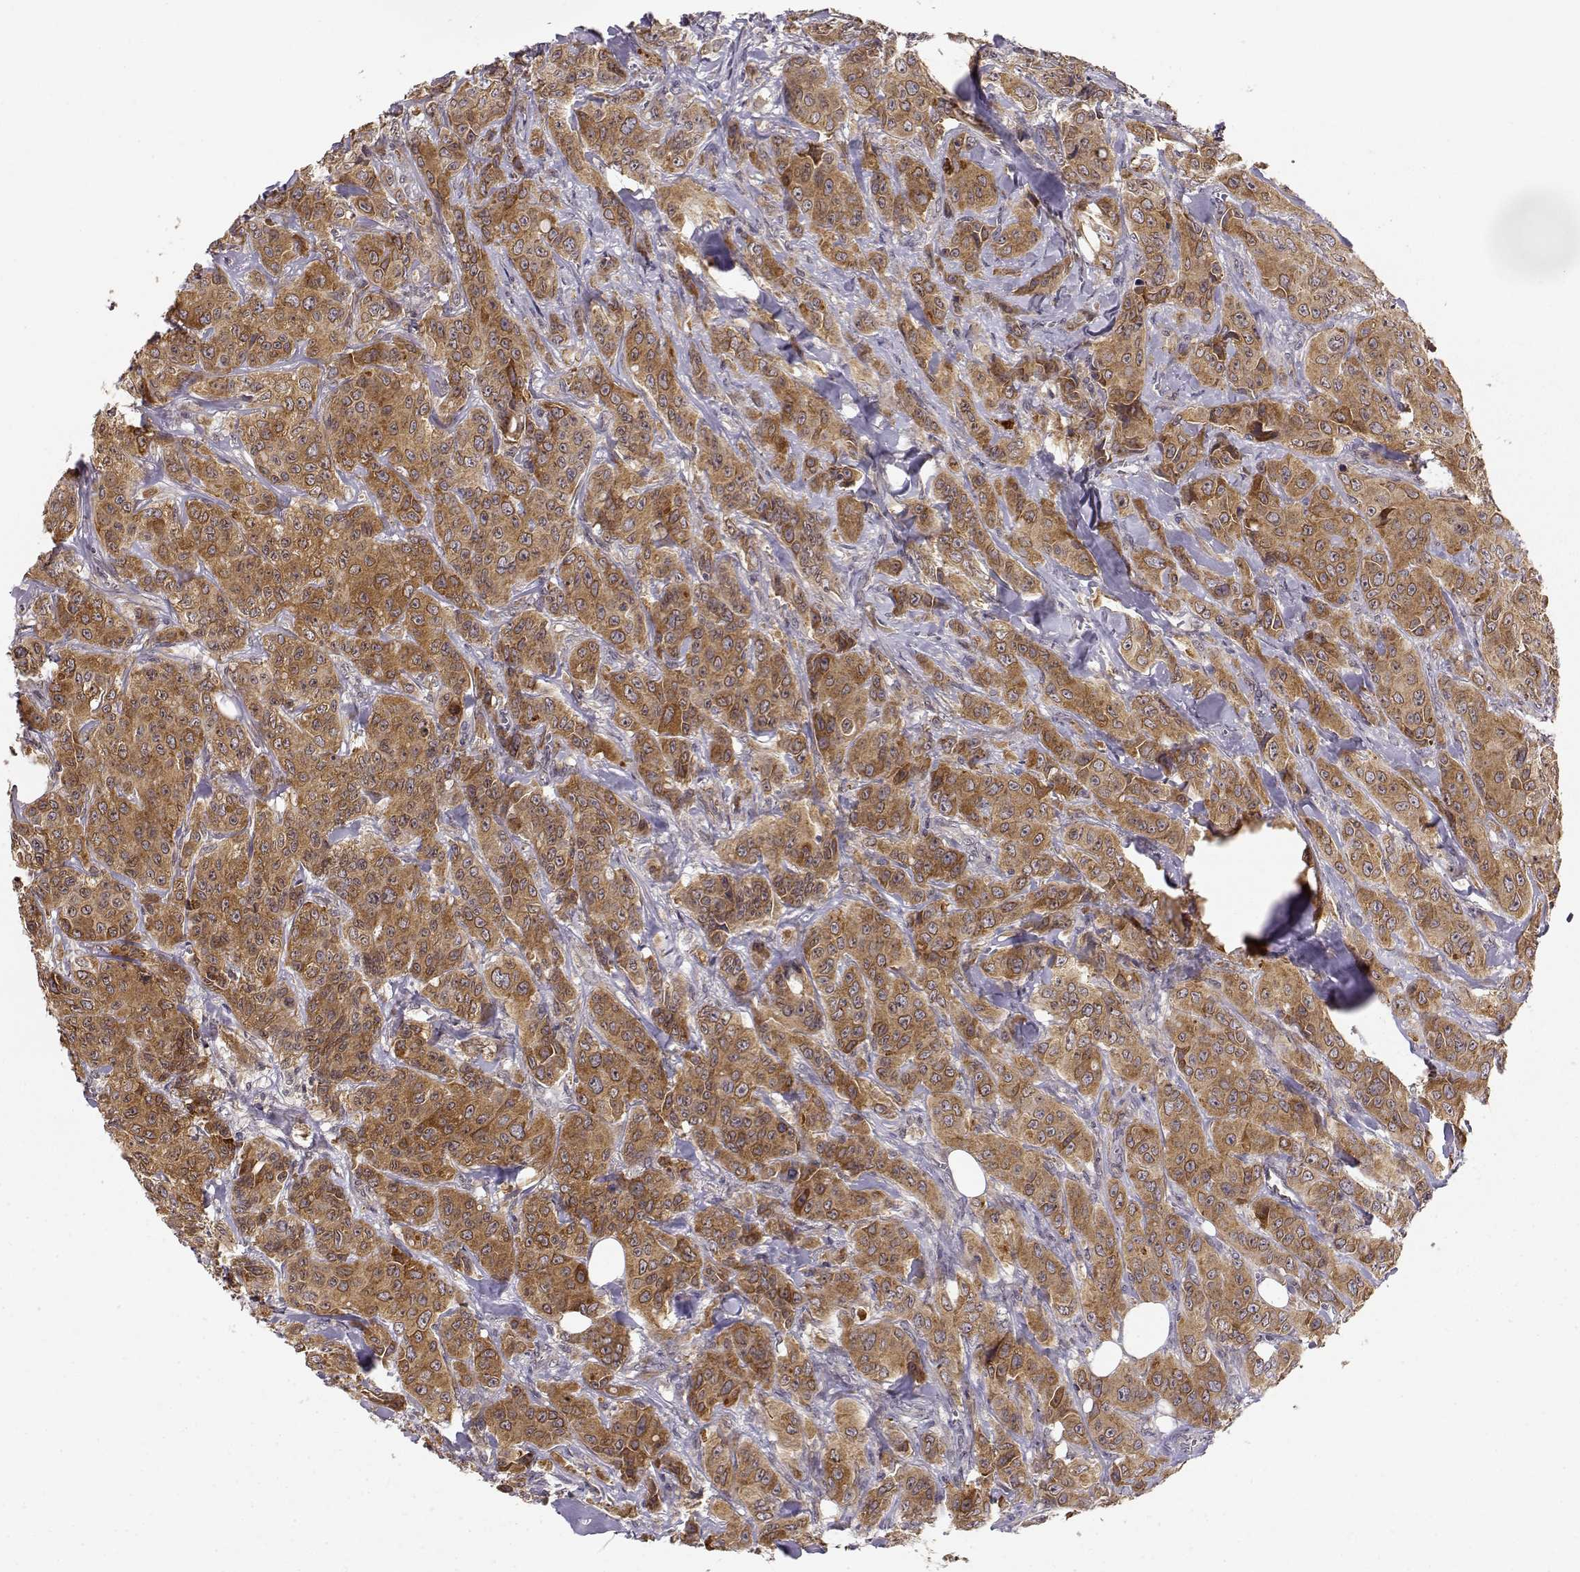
{"staining": {"intensity": "moderate", "quantity": ">75%", "location": "cytoplasmic/membranous"}, "tissue": "breast cancer", "cell_type": "Tumor cells", "image_type": "cancer", "snomed": [{"axis": "morphology", "description": "Duct carcinoma"}, {"axis": "topography", "description": "Breast"}], "caption": "There is medium levels of moderate cytoplasmic/membranous positivity in tumor cells of invasive ductal carcinoma (breast), as demonstrated by immunohistochemical staining (brown color).", "gene": "ERGIC2", "patient": {"sex": "female", "age": 43}}